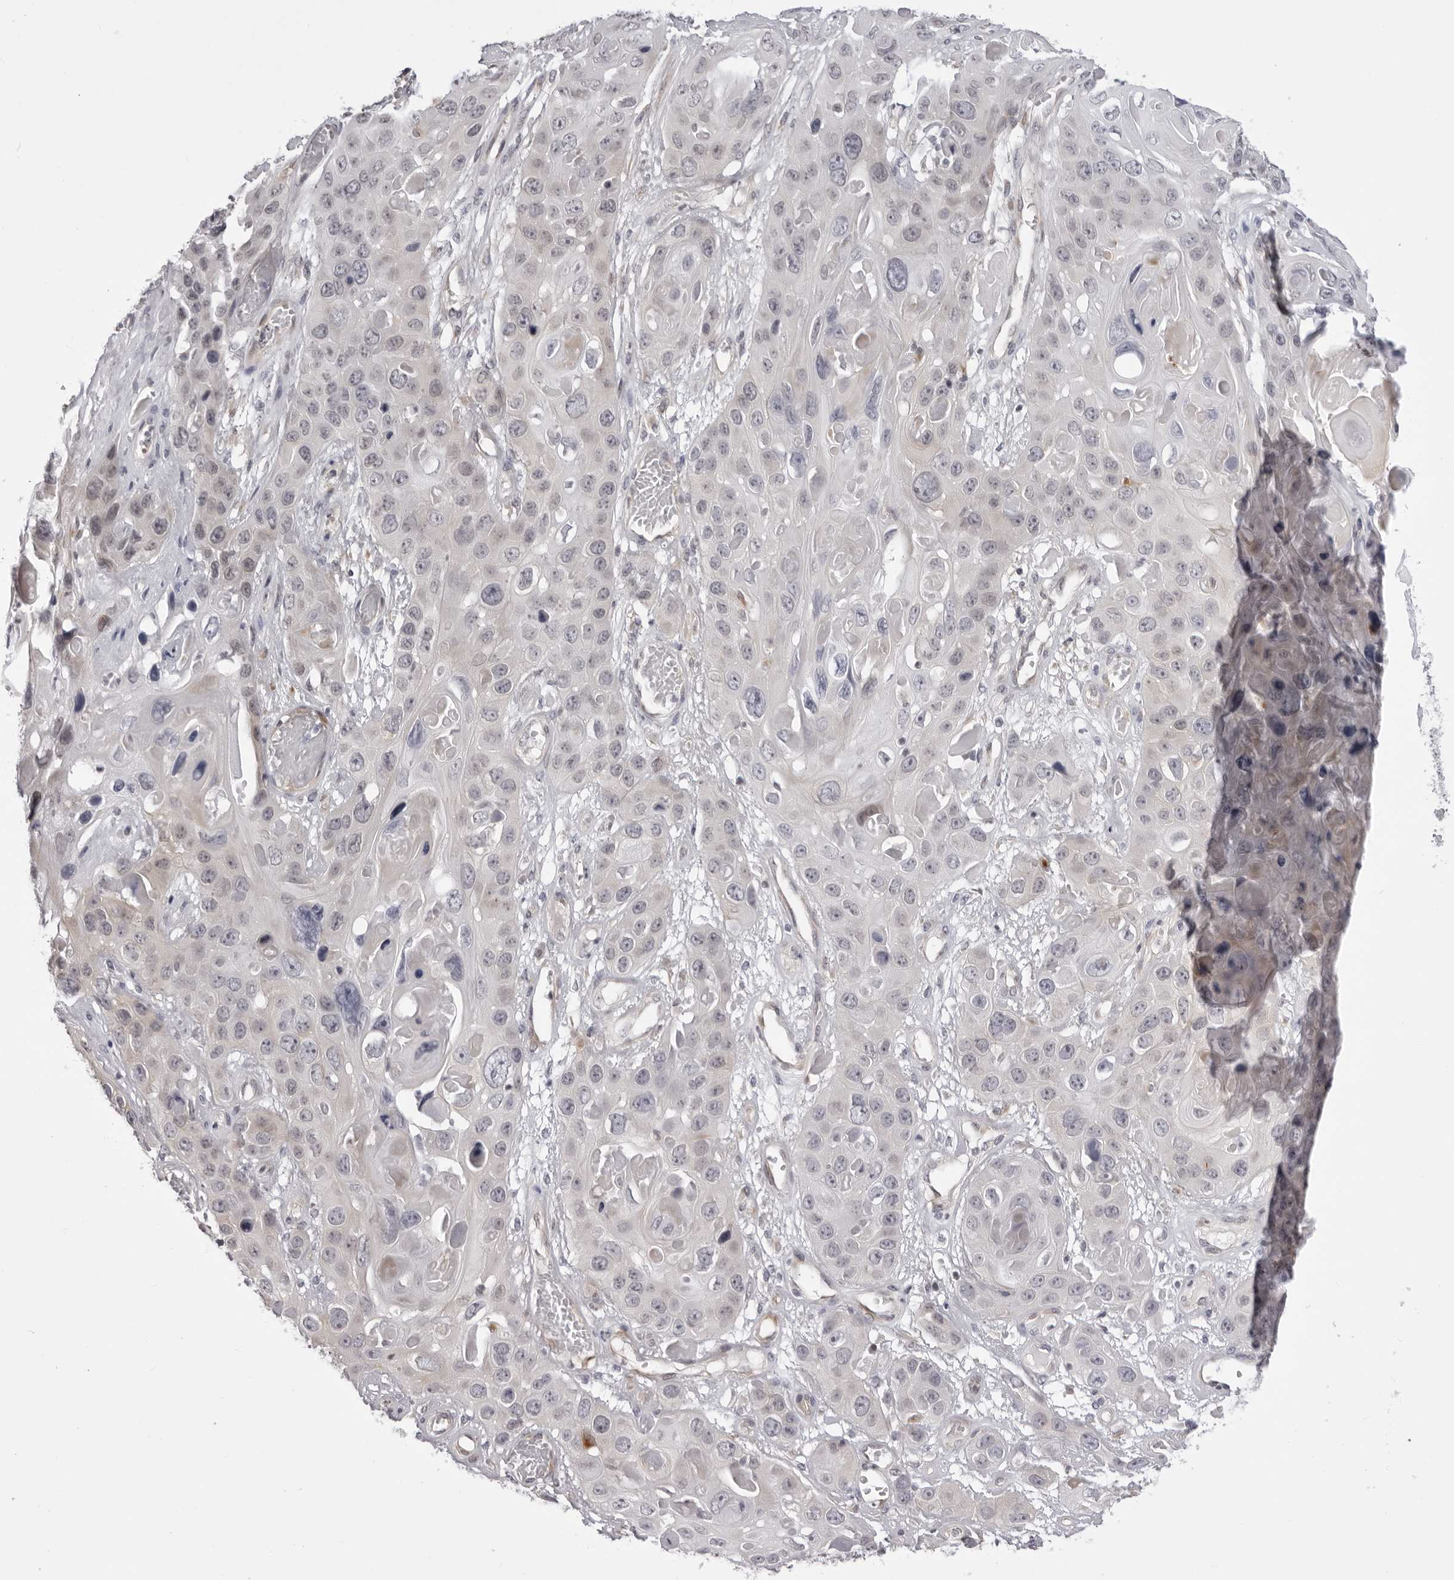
{"staining": {"intensity": "negative", "quantity": "none", "location": "none"}, "tissue": "skin cancer", "cell_type": "Tumor cells", "image_type": "cancer", "snomed": [{"axis": "morphology", "description": "Squamous cell carcinoma, NOS"}, {"axis": "topography", "description": "Skin"}], "caption": "Tumor cells show no significant positivity in squamous cell carcinoma (skin).", "gene": "SUGCT", "patient": {"sex": "male", "age": 55}}